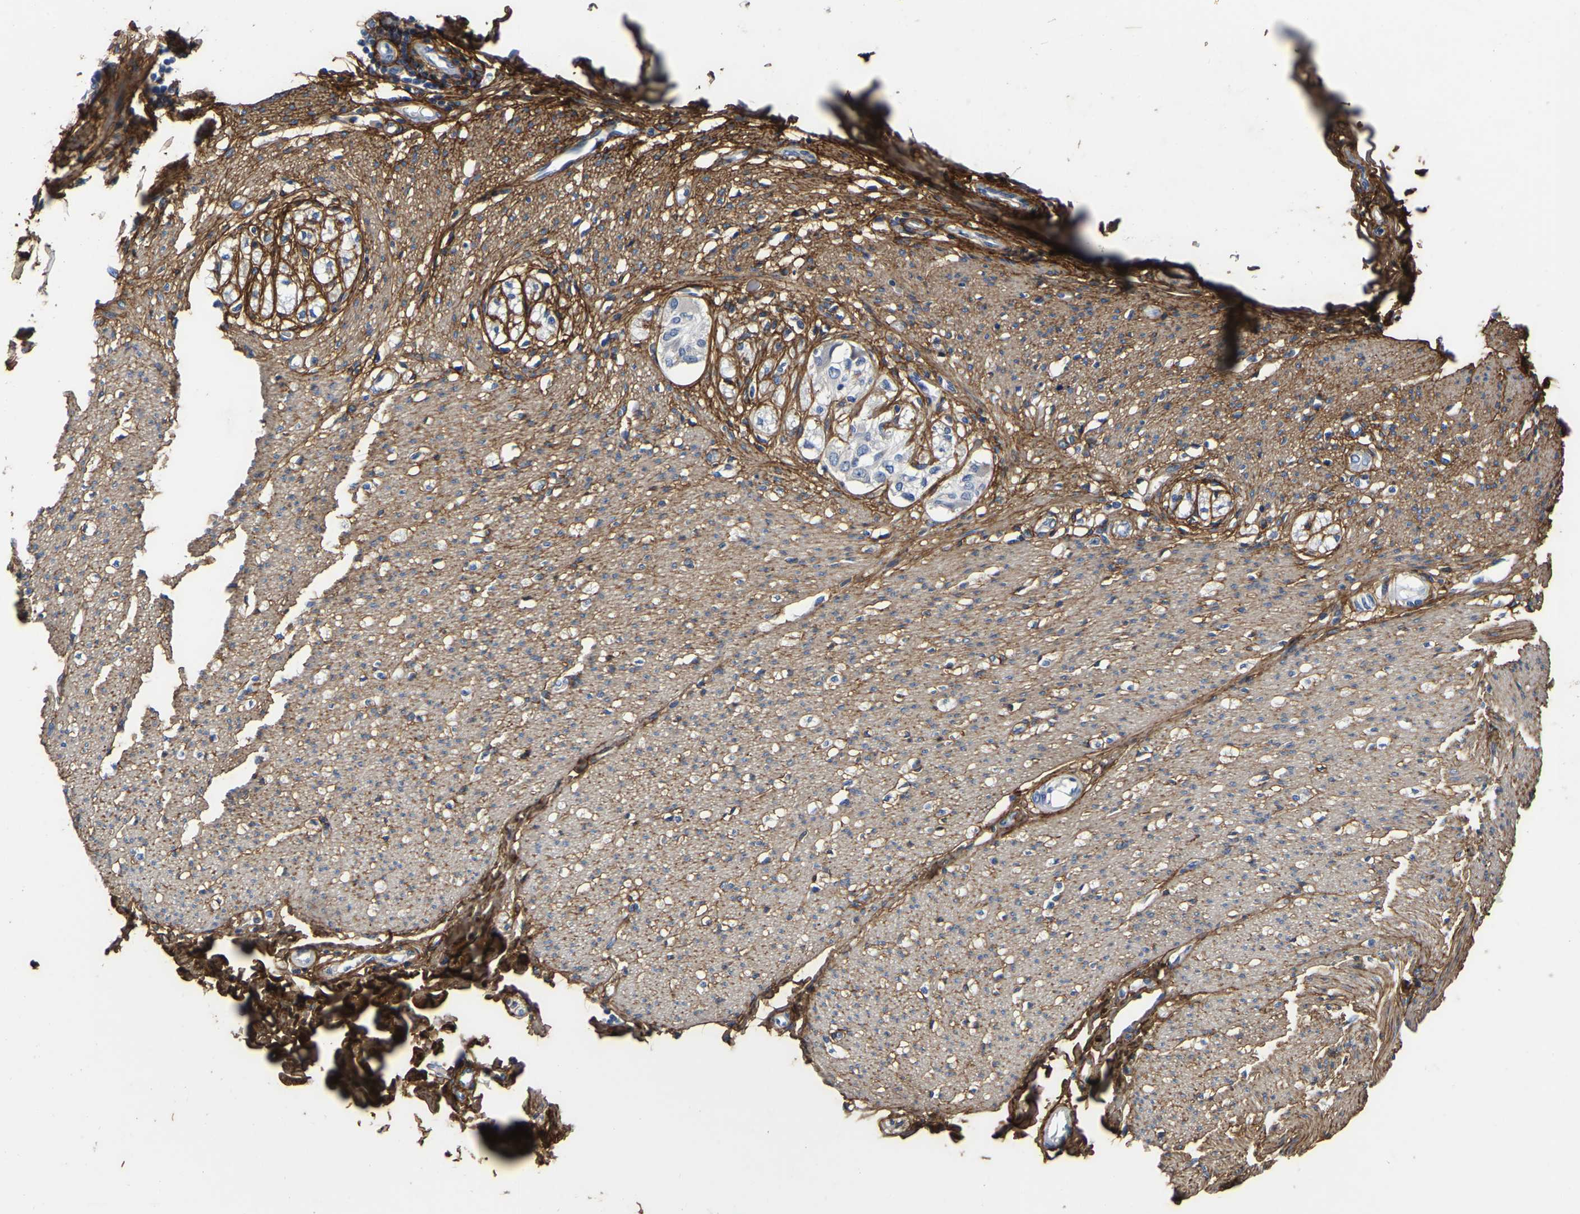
{"staining": {"intensity": "moderate", "quantity": ">75%", "location": "cytoplasmic/membranous"}, "tissue": "smooth muscle", "cell_type": "Smooth muscle cells", "image_type": "normal", "snomed": [{"axis": "morphology", "description": "Normal tissue, NOS"}, {"axis": "morphology", "description": "Adenocarcinoma, NOS"}, {"axis": "topography", "description": "Colon"}, {"axis": "topography", "description": "Peripheral nerve tissue"}], "caption": "A brown stain highlights moderate cytoplasmic/membranous positivity of a protein in smooth muscle cells of unremarkable smooth muscle. Using DAB (brown) and hematoxylin (blue) stains, captured at high magnification using brightfield microscopy.", "gene": "COL6A1", "patient": {"sex": "male", "age": 14}}